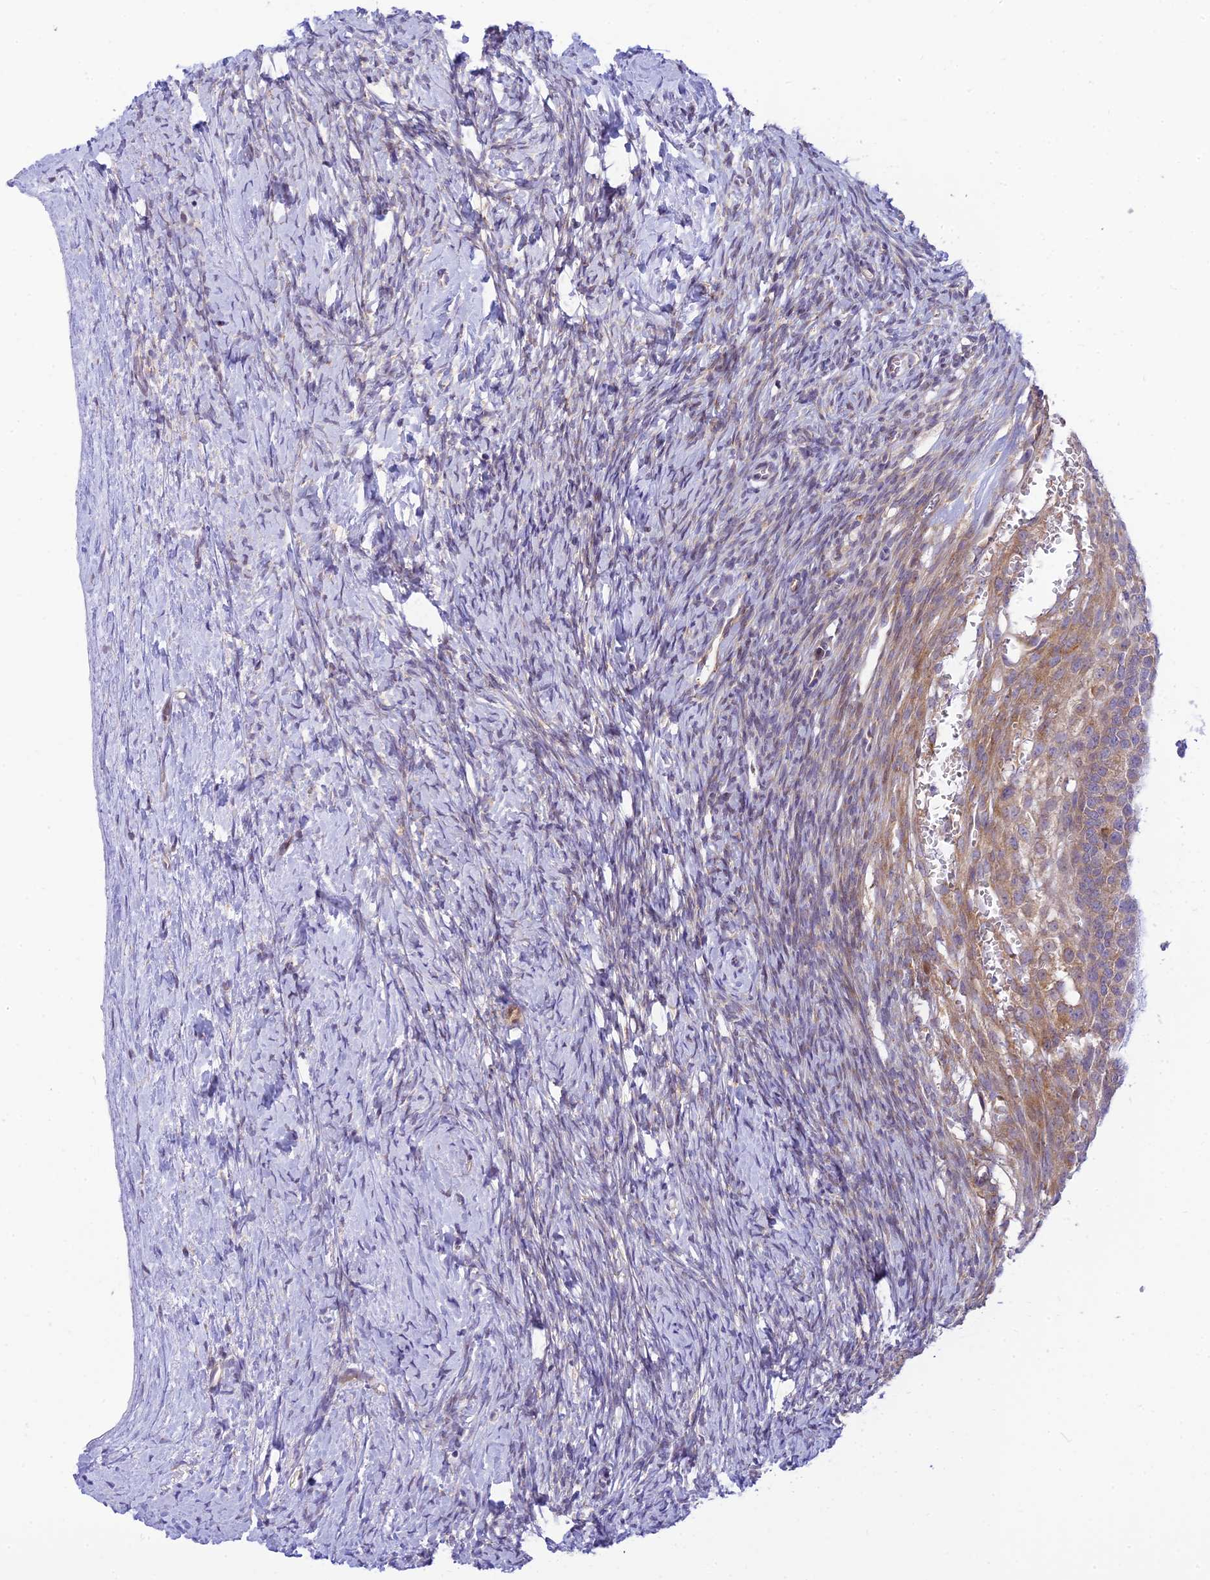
{"staining": {"intensity": "moderate", "quantity": ">75%", "location": "cytoplasmic/membranous"}, "tissue": "ovary", "cell_type": "Follicle cells", "image_type": "normal", "snomed": [{"axis": "morphology", "description": "Normal tissue, NOS"}, {"axis": "morphology", "description": "Developmental malformation"}, {"axis": "topography", "description": "Ovary"}], "caption": "Immunohistochemical staining of benign human ovary demonstrates moderate cytoplasmic/membranous protein staining in about >75% of follicle cells.", "gene": "HOOK2", "patient": {"sex": "female", "age": 39}}